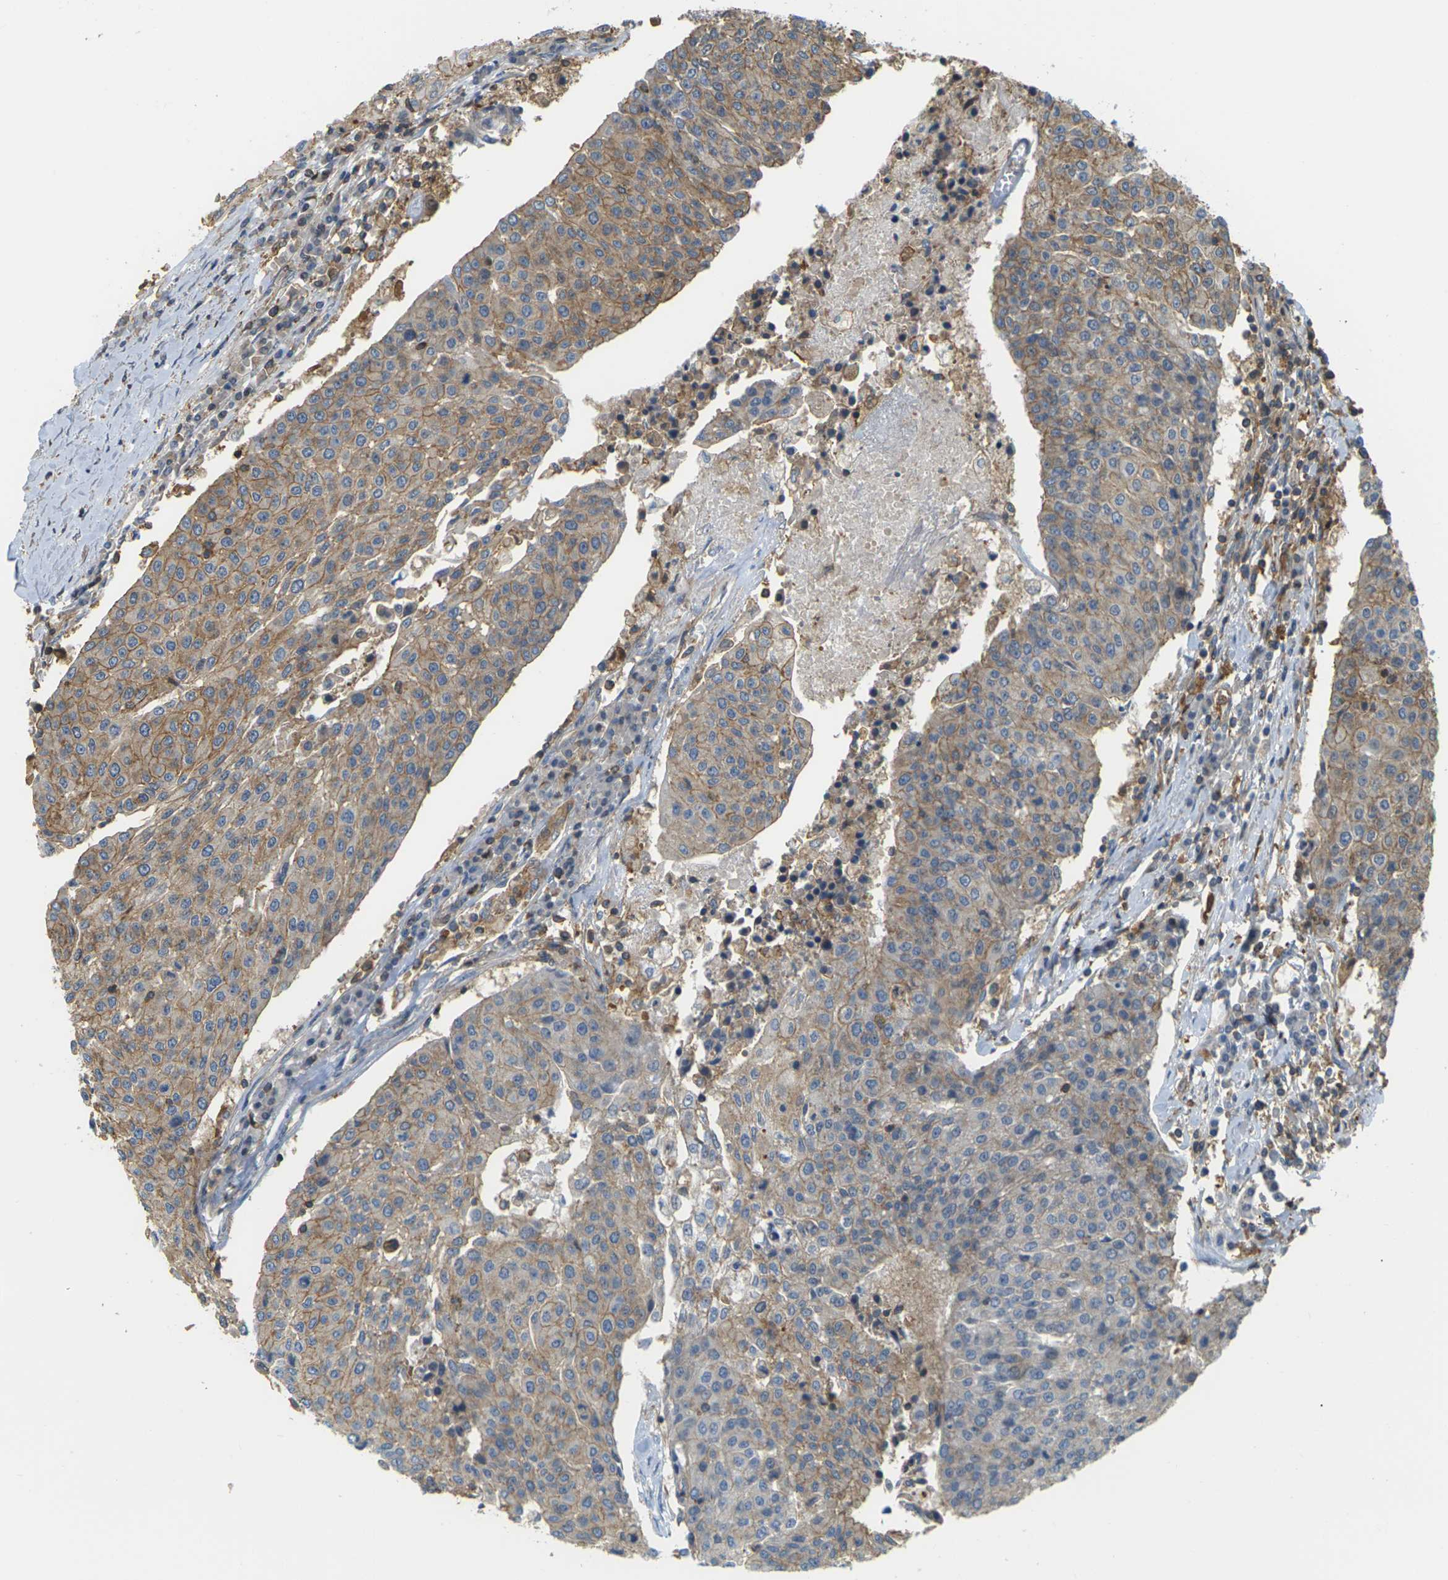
{"staining": {"intensity": "moderate", "quantity": "25%-75%", "location": "cytoplasmic/membranous"}, "tissue": "urothelial cancer", "cell_type": "Tumor cells", "image_type": "cancer", "snomed": [{"axis": "morphology", "description": "Urothelial carcinoma, High grade"}, {"axis": "topography", "description": "Urinary bladder"}], "caption": "IHC (DAB) staining of urothelial carcinoma (high-grade) reveals moderate cytoplasmic/membranous protein positivity in about 25%-75% of tumor cells. (IHC, brightfield microscopy, high magnification).", "gene": "IQGAP1", "patient": {"sex": "female", "age": 85}}